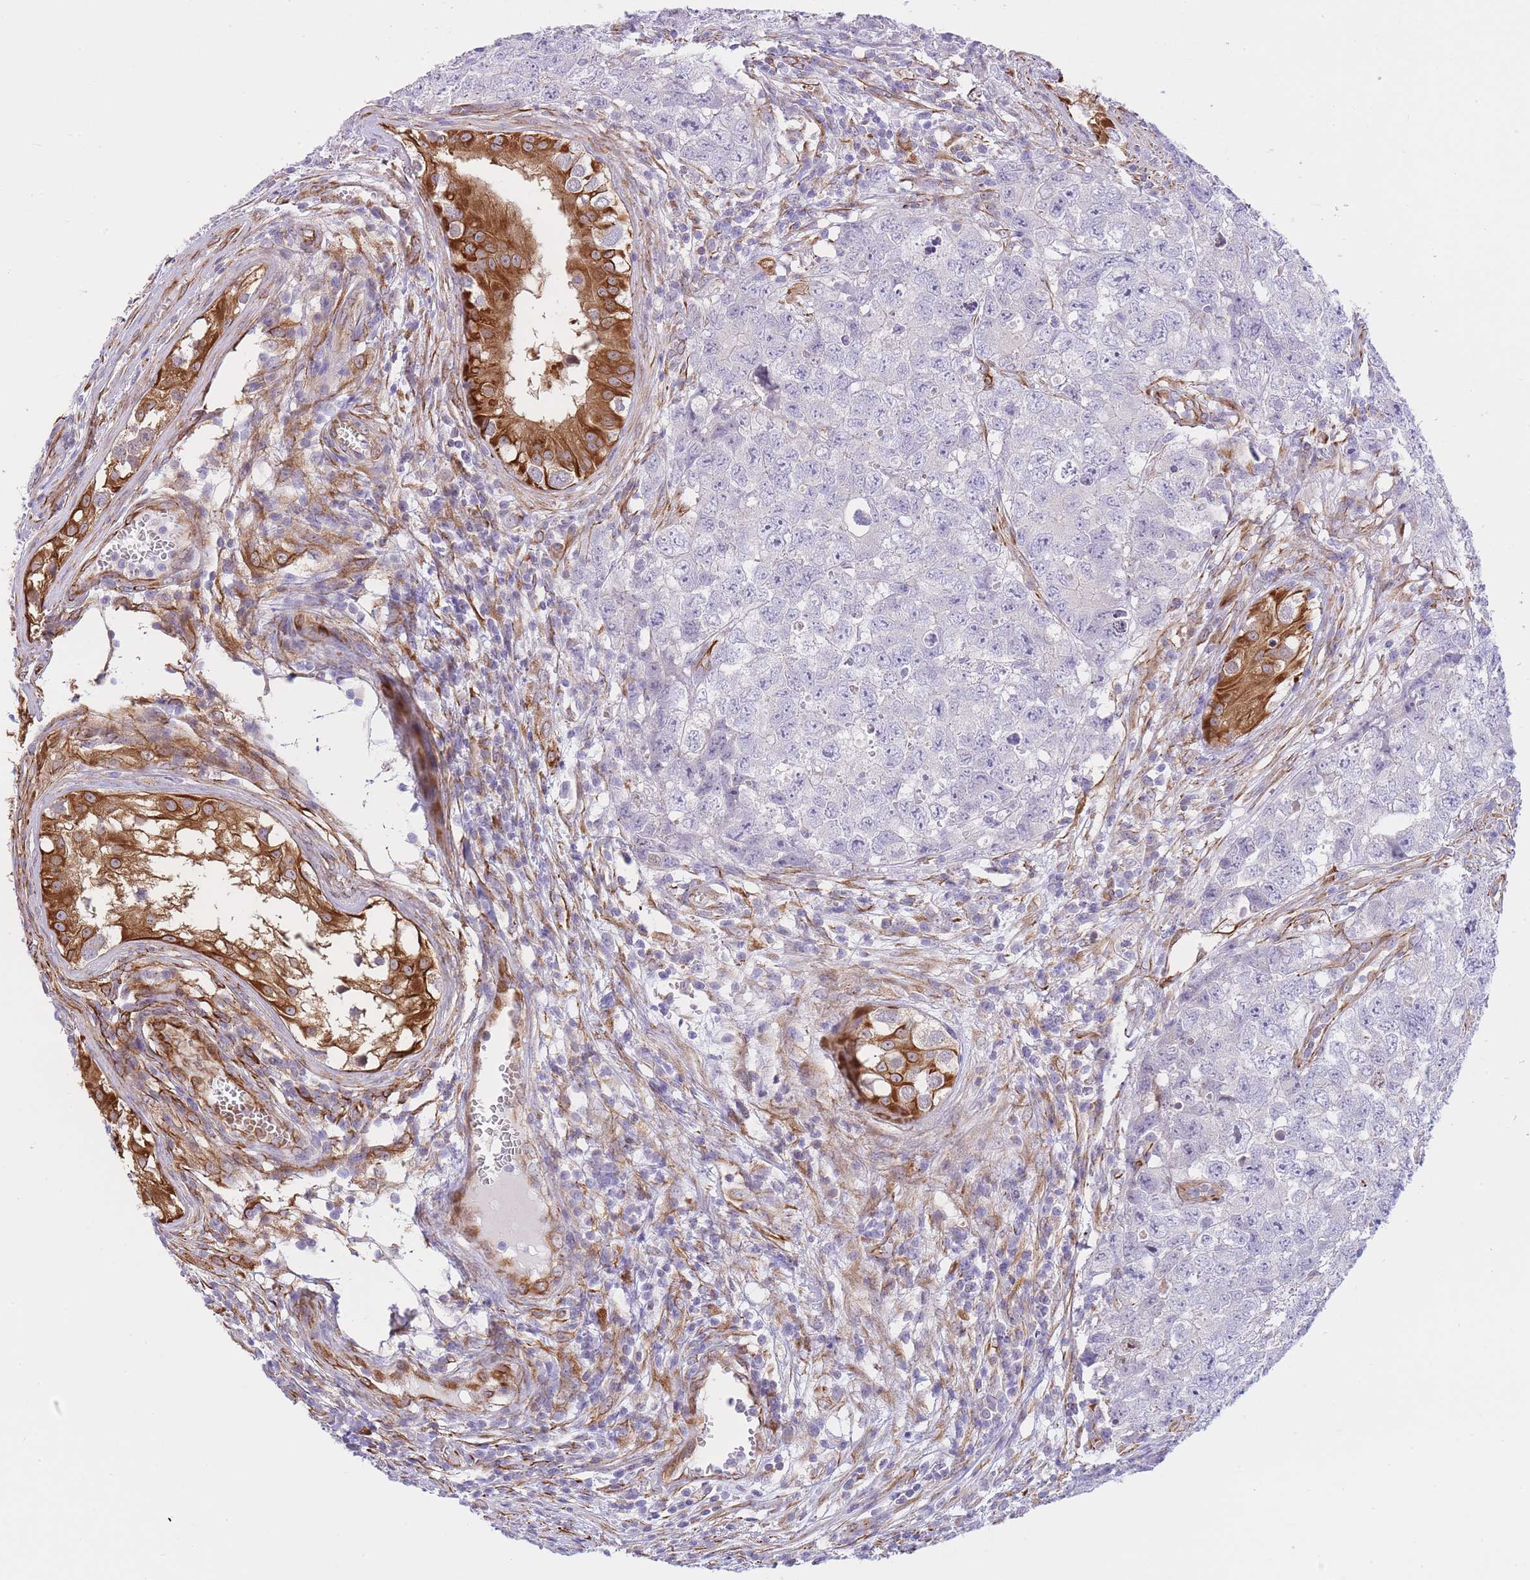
{"staining": {"intensity": "negative", "quantity": "none", "location": "none"}, "tissue": "testis cancer", "cell_type": "Tumor cells", "image_type": "cancer", "snomed": [{"axis": "morphology", "description": "Carcinoma, Embryonal, NOS"}, {"axis": "topography", "description": "Testis"}], "caption": "This is an immunohistochemistry (IHC) photomicrograph of testis cancer. There is no expression in tumor cells.", "gene": "ECPAS", "patient": {"sex": "male", "age": 22}}